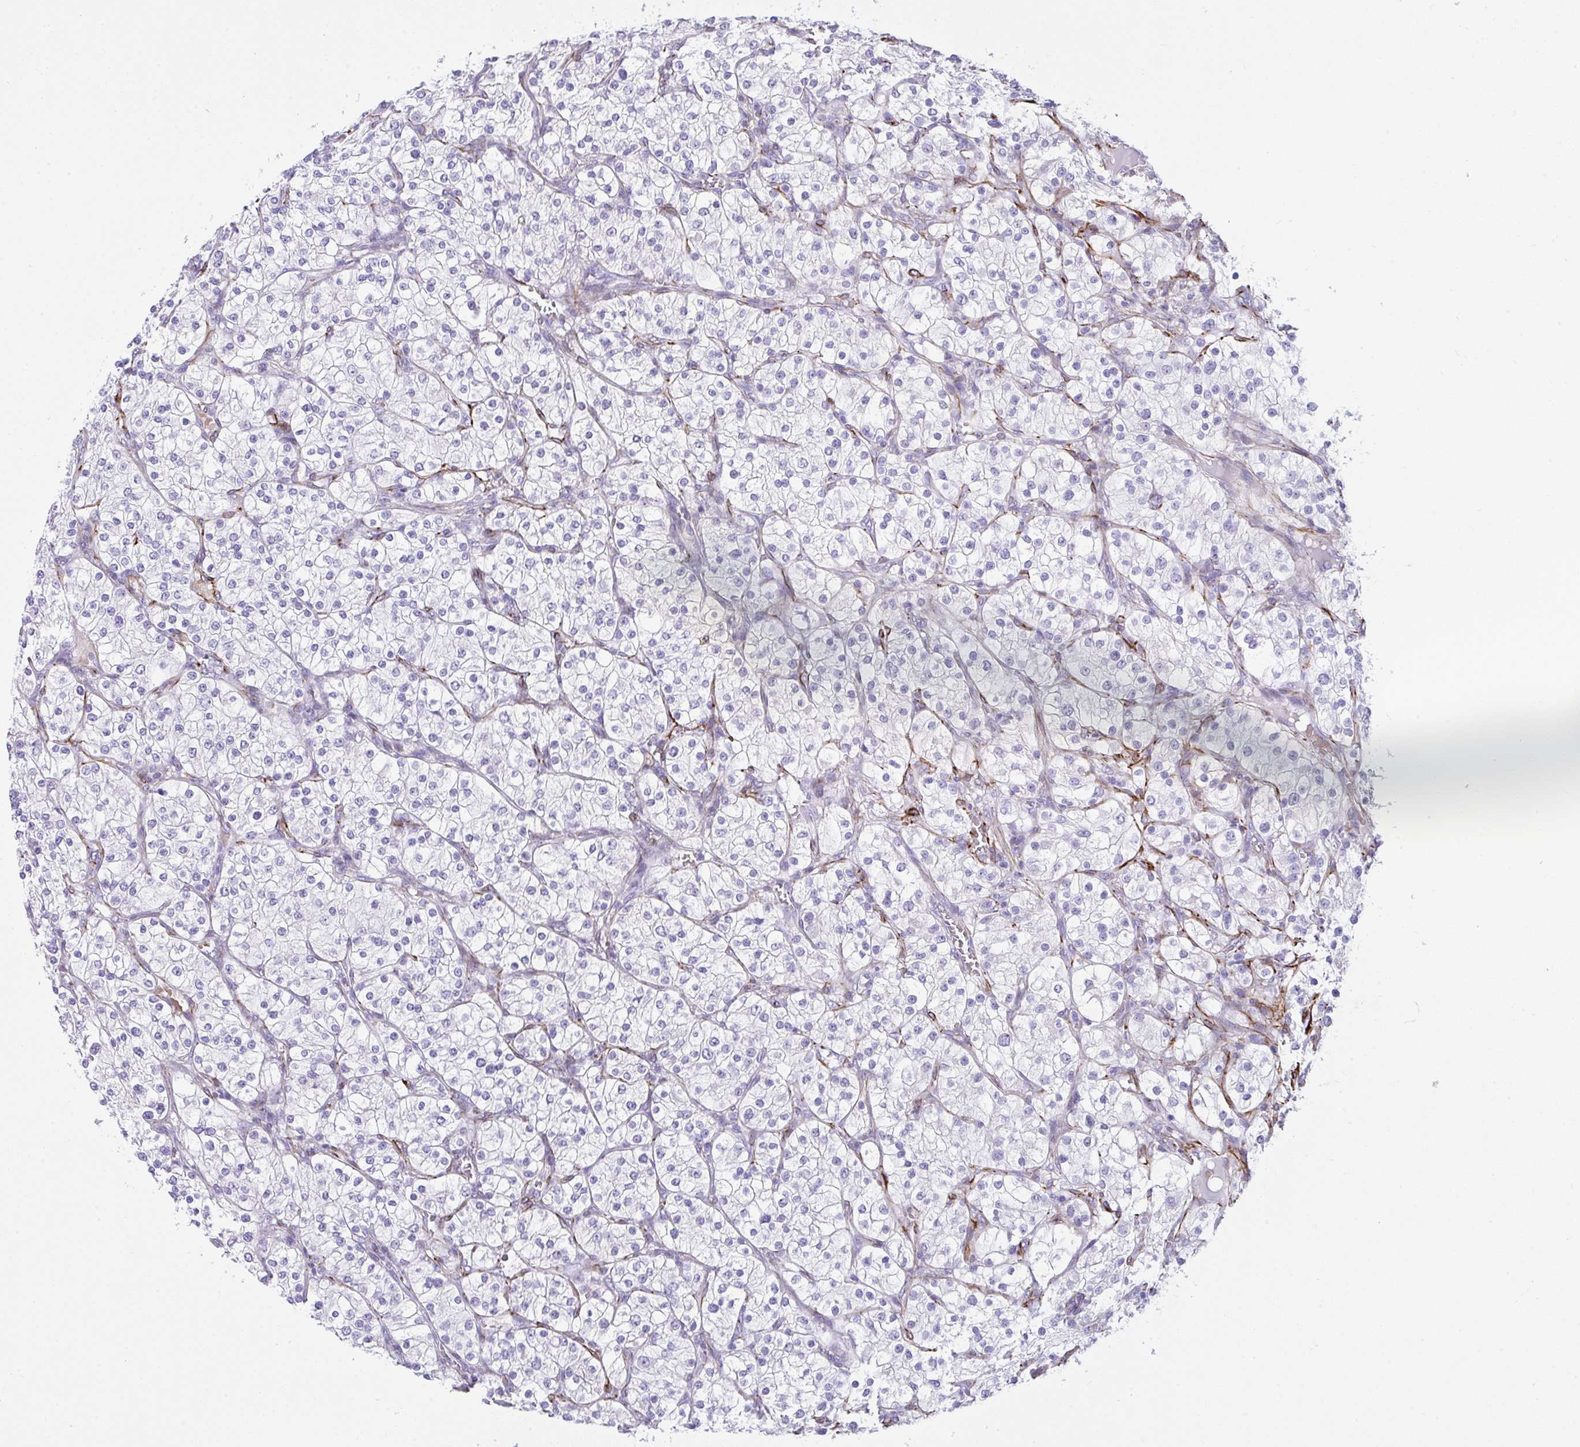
{"staining": {"intensity": "negative", "quantity": "none", "location": "none"}, "tissue": "renal cancer", "cell_type": "Tumor cells", "image_type": "cancer", "snomed": [{"axis": "morphology", "description": "Adenocarcinoma, NOS"}, {"axis": "topography", "description": "Kidney"}], "caption": "The IHC histopathology image has no significant positivity in tumor cells of renal adenocarcinoma tissue. (DAB (3,3'-diaminobenzidine) immunohistochemistry (IHC) visualized using brightfield microscopy, high magnification).", "gene": "SLC35B1", "patient": {"sex": "male", "age": 80}}